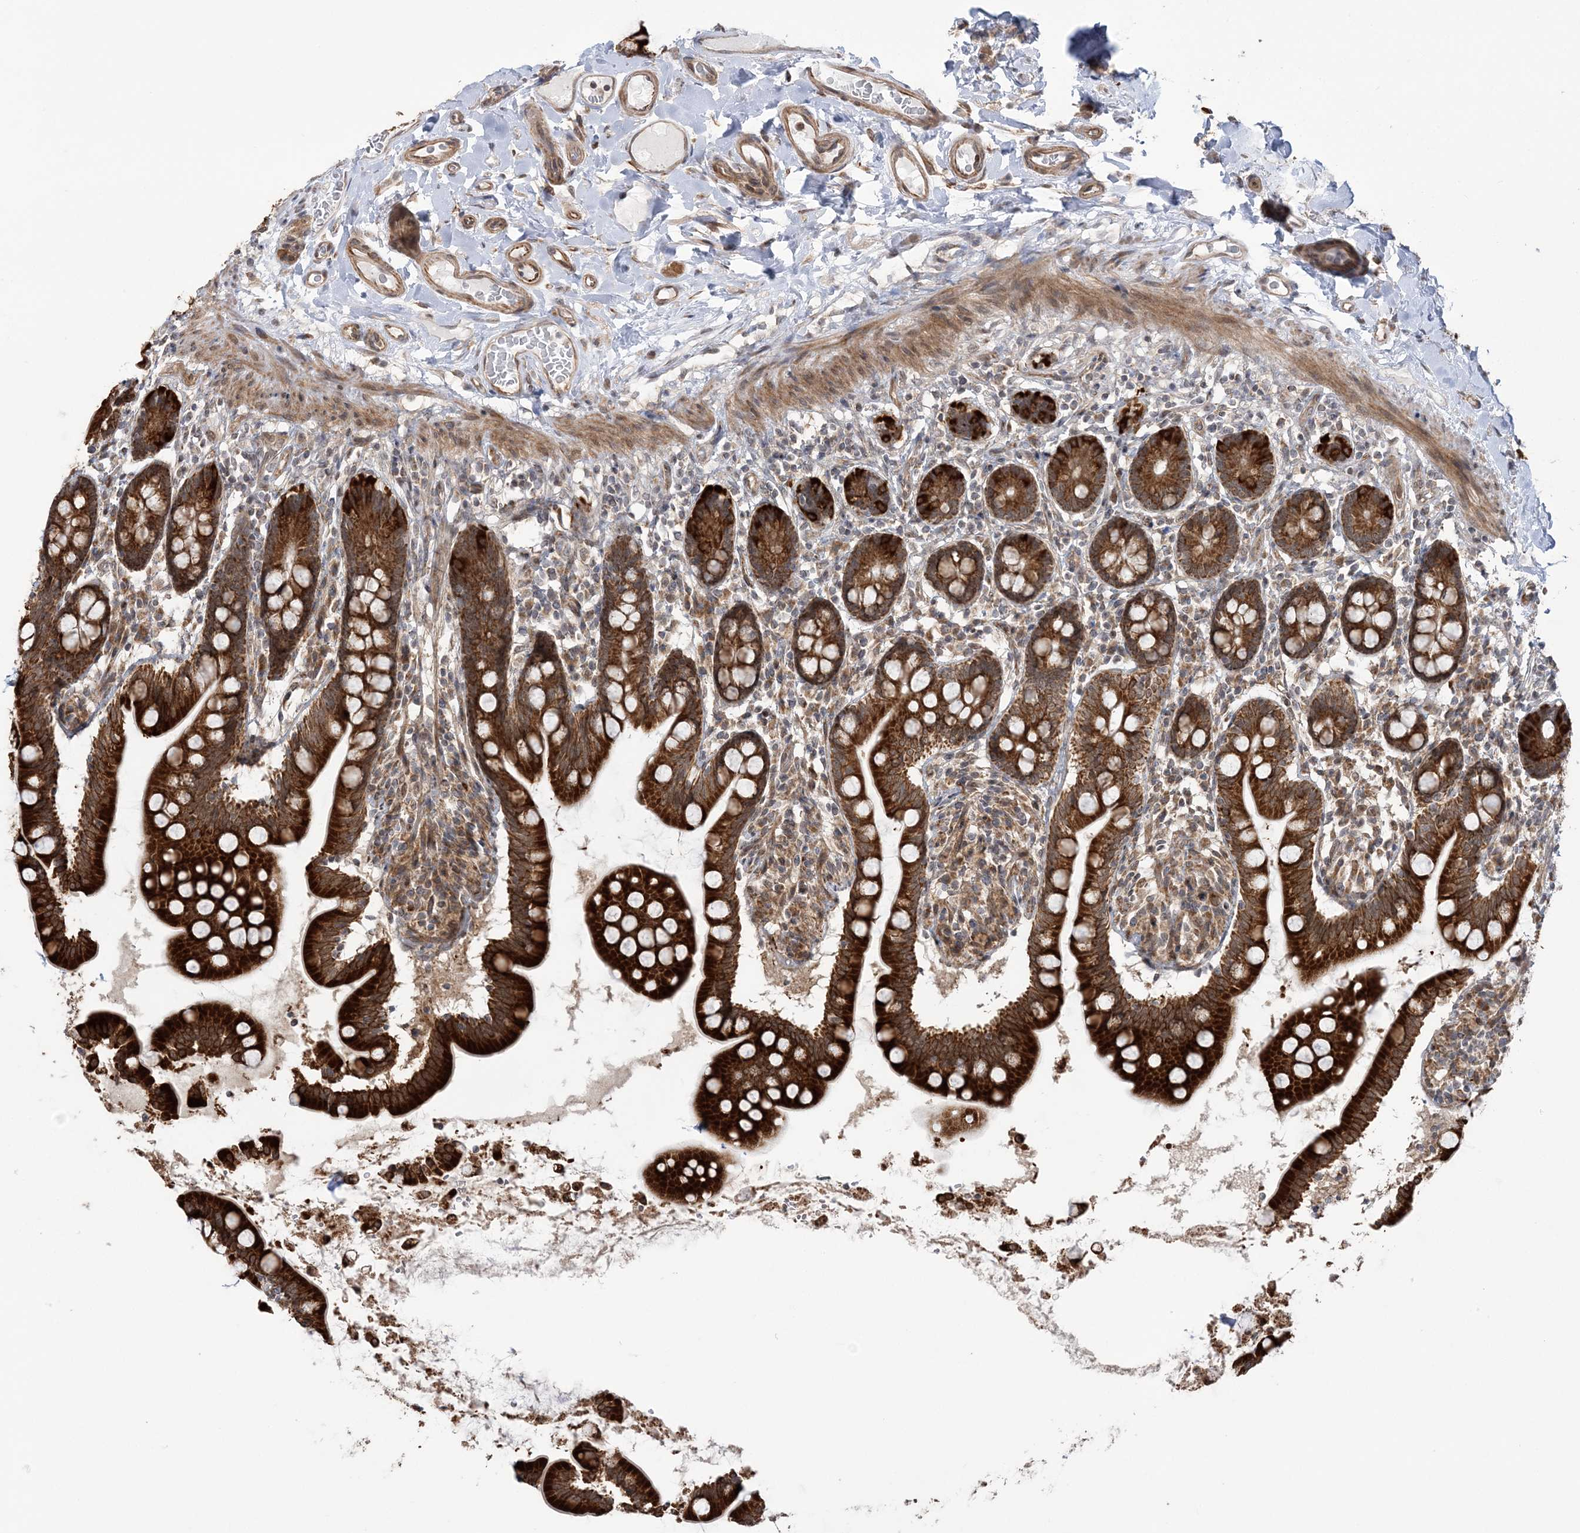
{"staining": {"intensity": "strong", "quantity": ">75%", "location": "cytoplasmic/membranous"}, "tissue": "small intestine", "cell_type": "Glandular cells", "image_type": "normal", "snomed": [{"axis": "morphology", "description": "Normal tissue, NOS"}, {"axis": "topography", "description": "Small intestine"}], "caption": "High-magnification brightfield microscopy of normal small intestine stained with DAB (3,3'-diaminobenzidine) (brown) and counterstained with hematoxylin (blue). glandular cells exhibit strong cytoplasmic/membranous positivity is seen in about>75% of cells.", "gene": "MRPL47", "patient": {"sex": "female", "age": 64}}